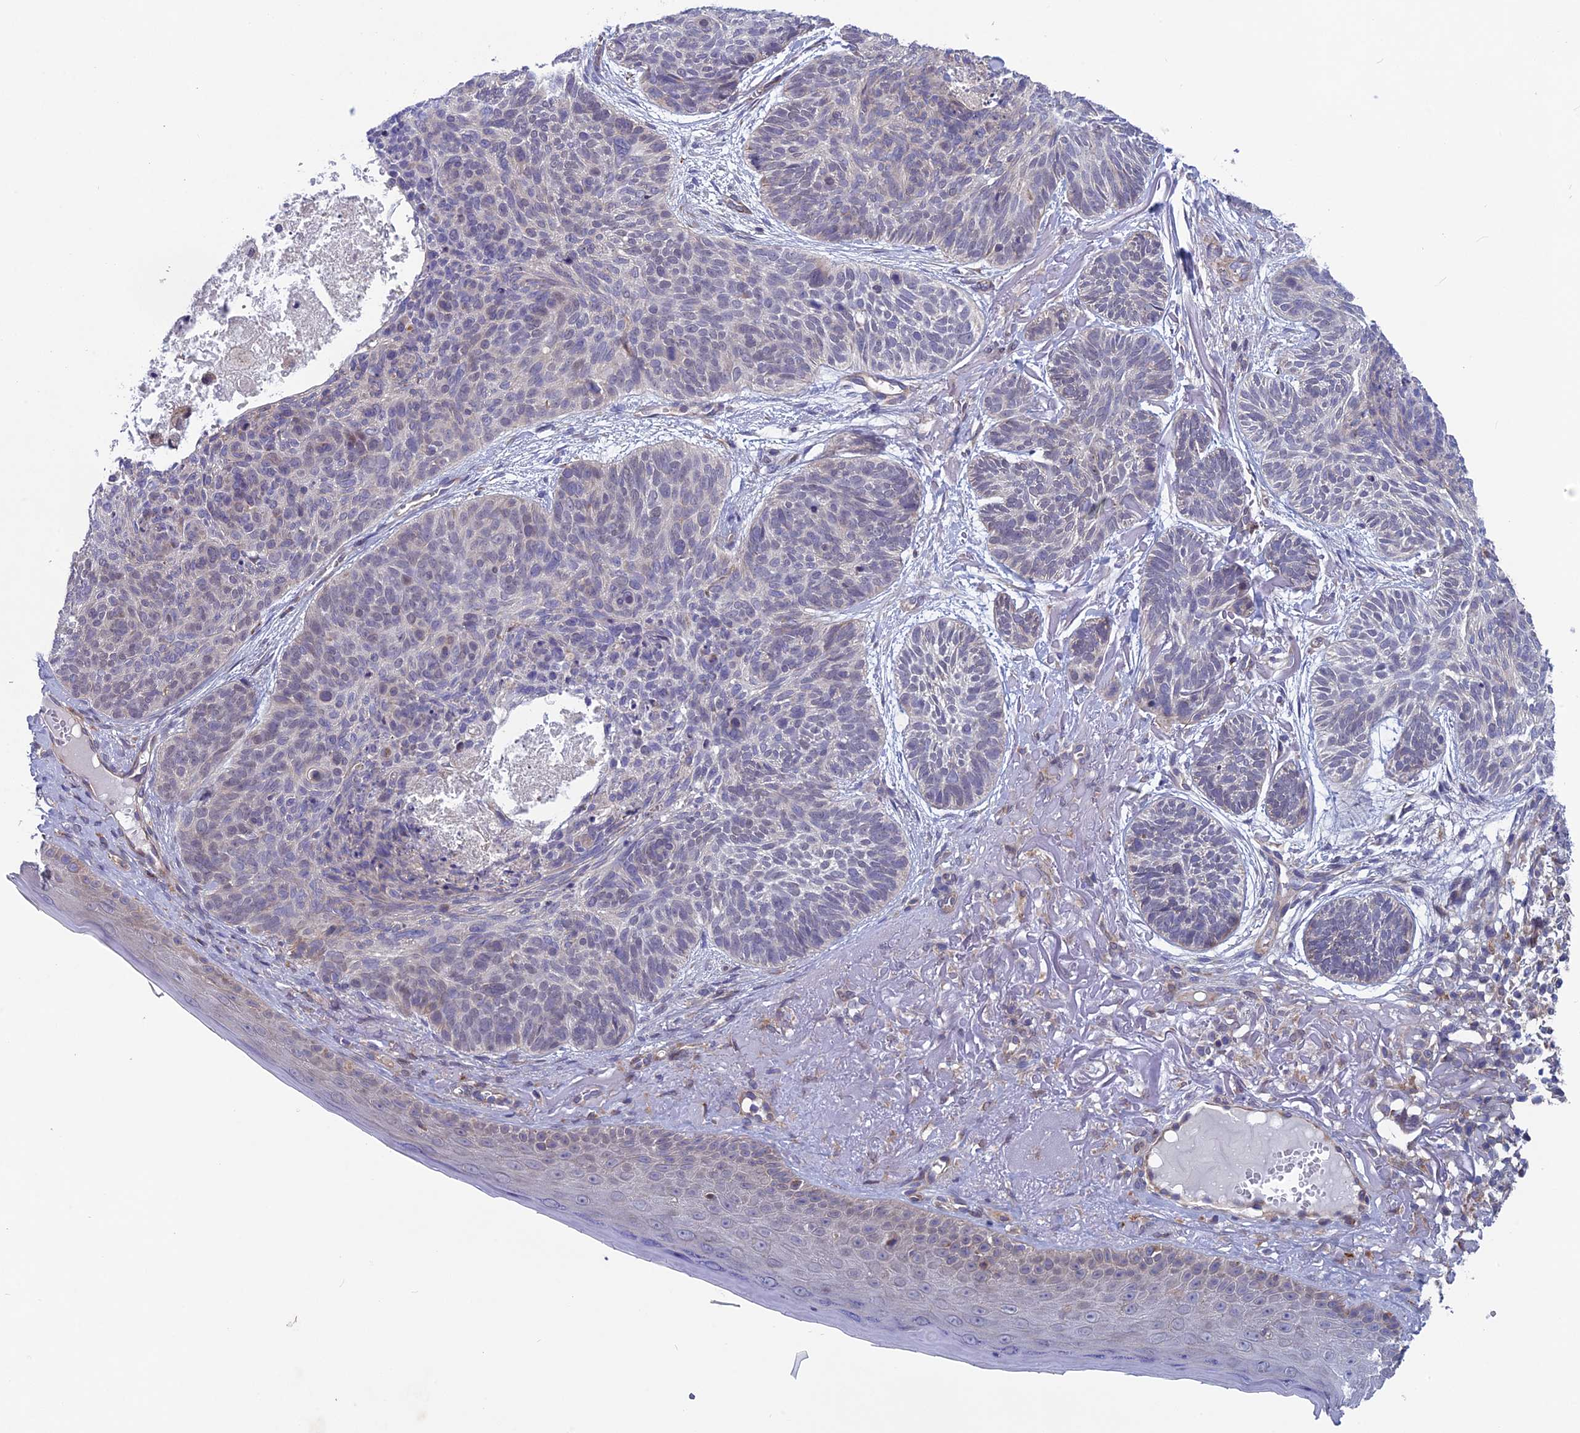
{"staining": {"intensity": "negative", "quantity": "none", "location": "none"}, "tissue": "skin cancer", "cell_type": "Tumor cells", "image_type": "cancer", "snomed": [{"axis": "morphology", "description": "Normal tissue, NOS"}, {"axis": "morphology", "description": "Basal cell carcinoma"}, {"axis": "topography", "description": "Skin"}], "caption": "Immunohistochemistry (IHC) image of skin basal cell carcinoma stained for a protein (brown), which shows no expression in tumor cells.", "gene": "BLTP2", "patient": {"sex": "male", "age": 66}}